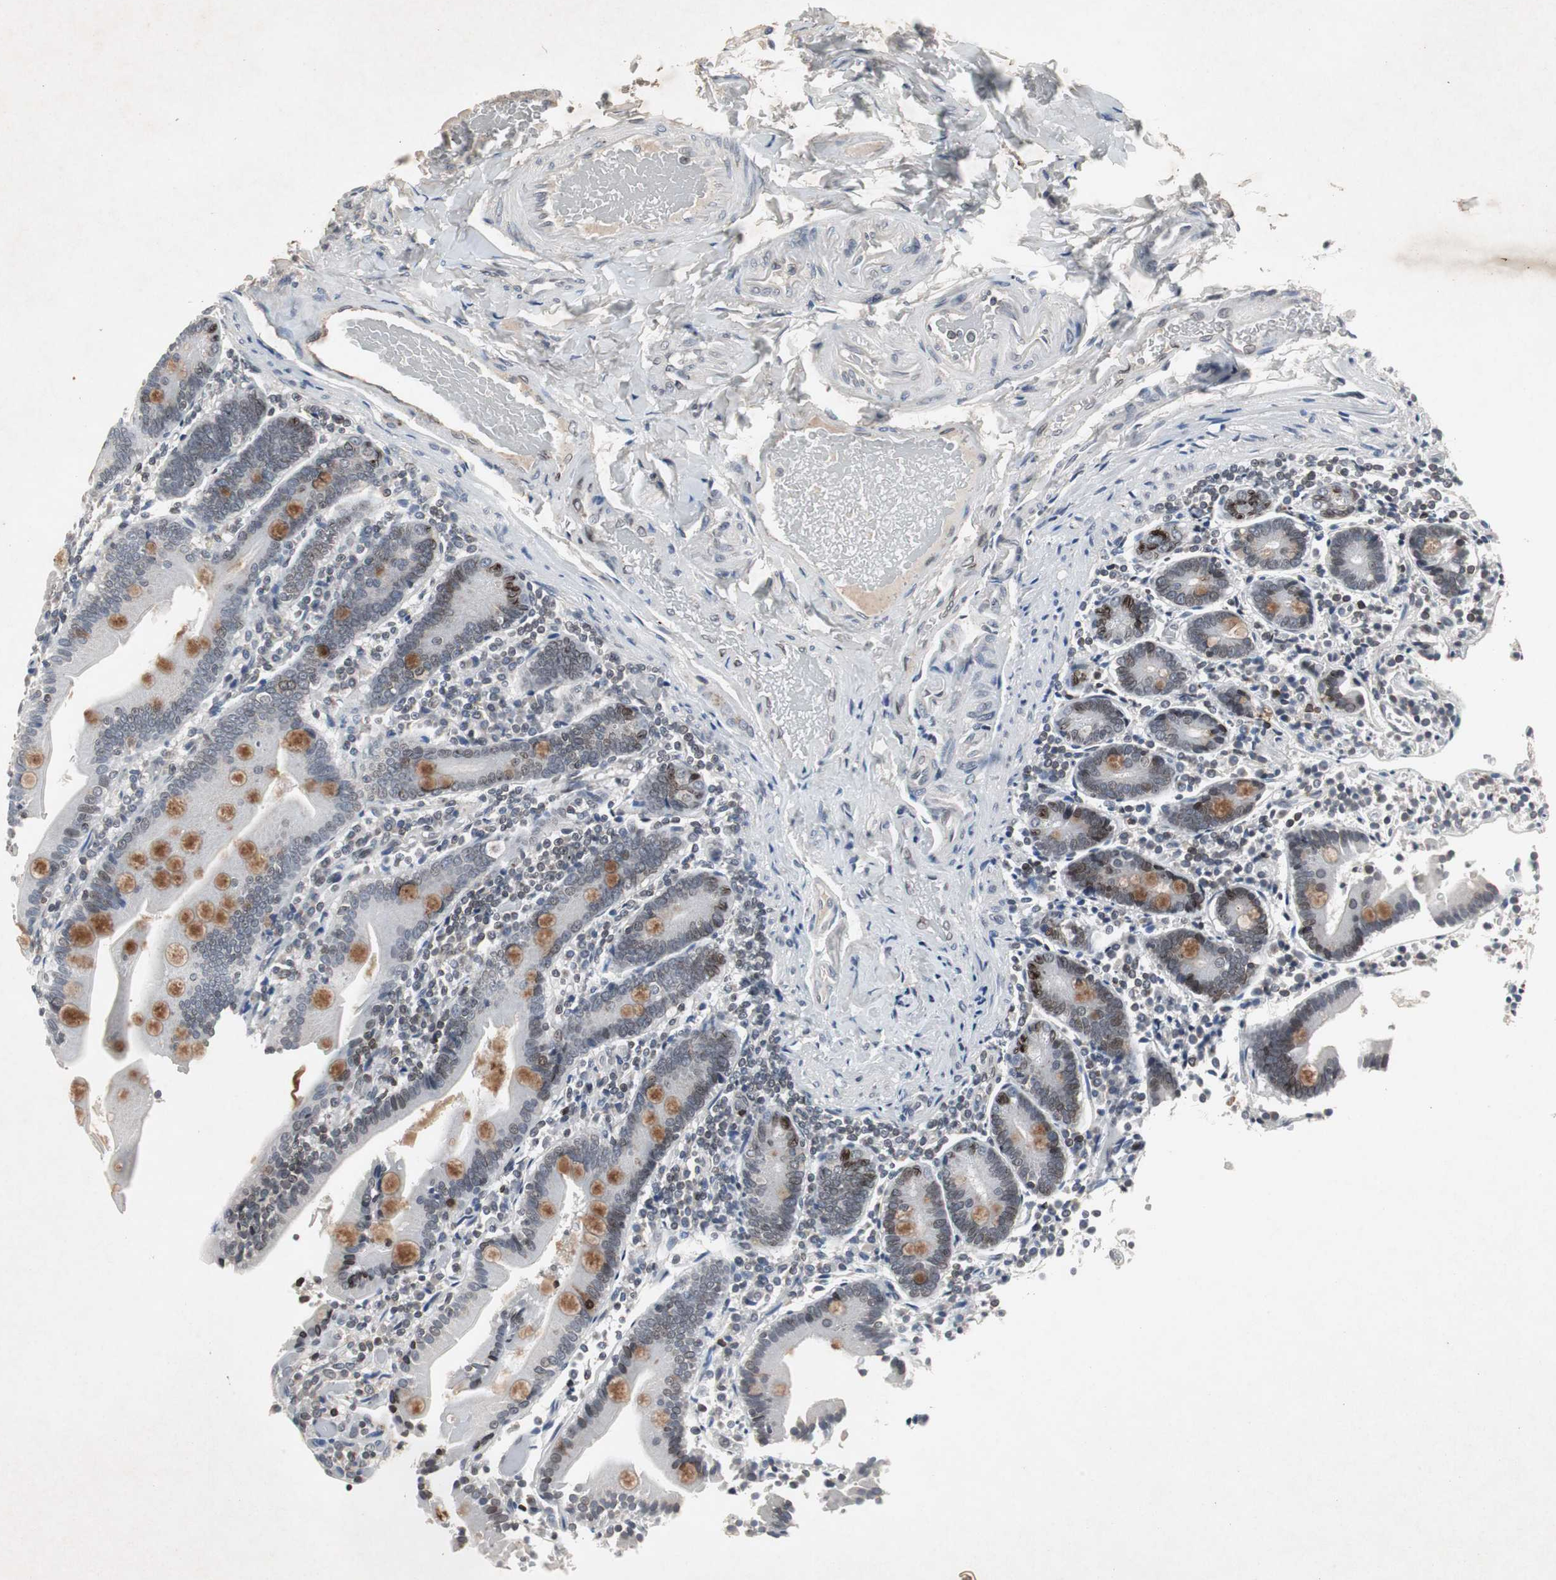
{"staining": {"intensity": "moderate", "quantity": "25%-75%", "location": "cytoplasmic/membranous"}, "tissue": "duodenum", "cell_type": "Glandular cells", "image_type": "normal", "snomed": [{"axis": "morphology", "description": "Normal tissue, NOS"}, {"axis": "topography", "description": "Duodenum"}], "caption": "Glandular cells show moderate cytoplasmic/membranous positivity in approximately 25%-75% of cells in benign duodenum. The protein of interest is shown in brown color, while the nuclei are stained blue.", "gene": "ZNF396", "patient": {"sex": "female", "age": 53}}